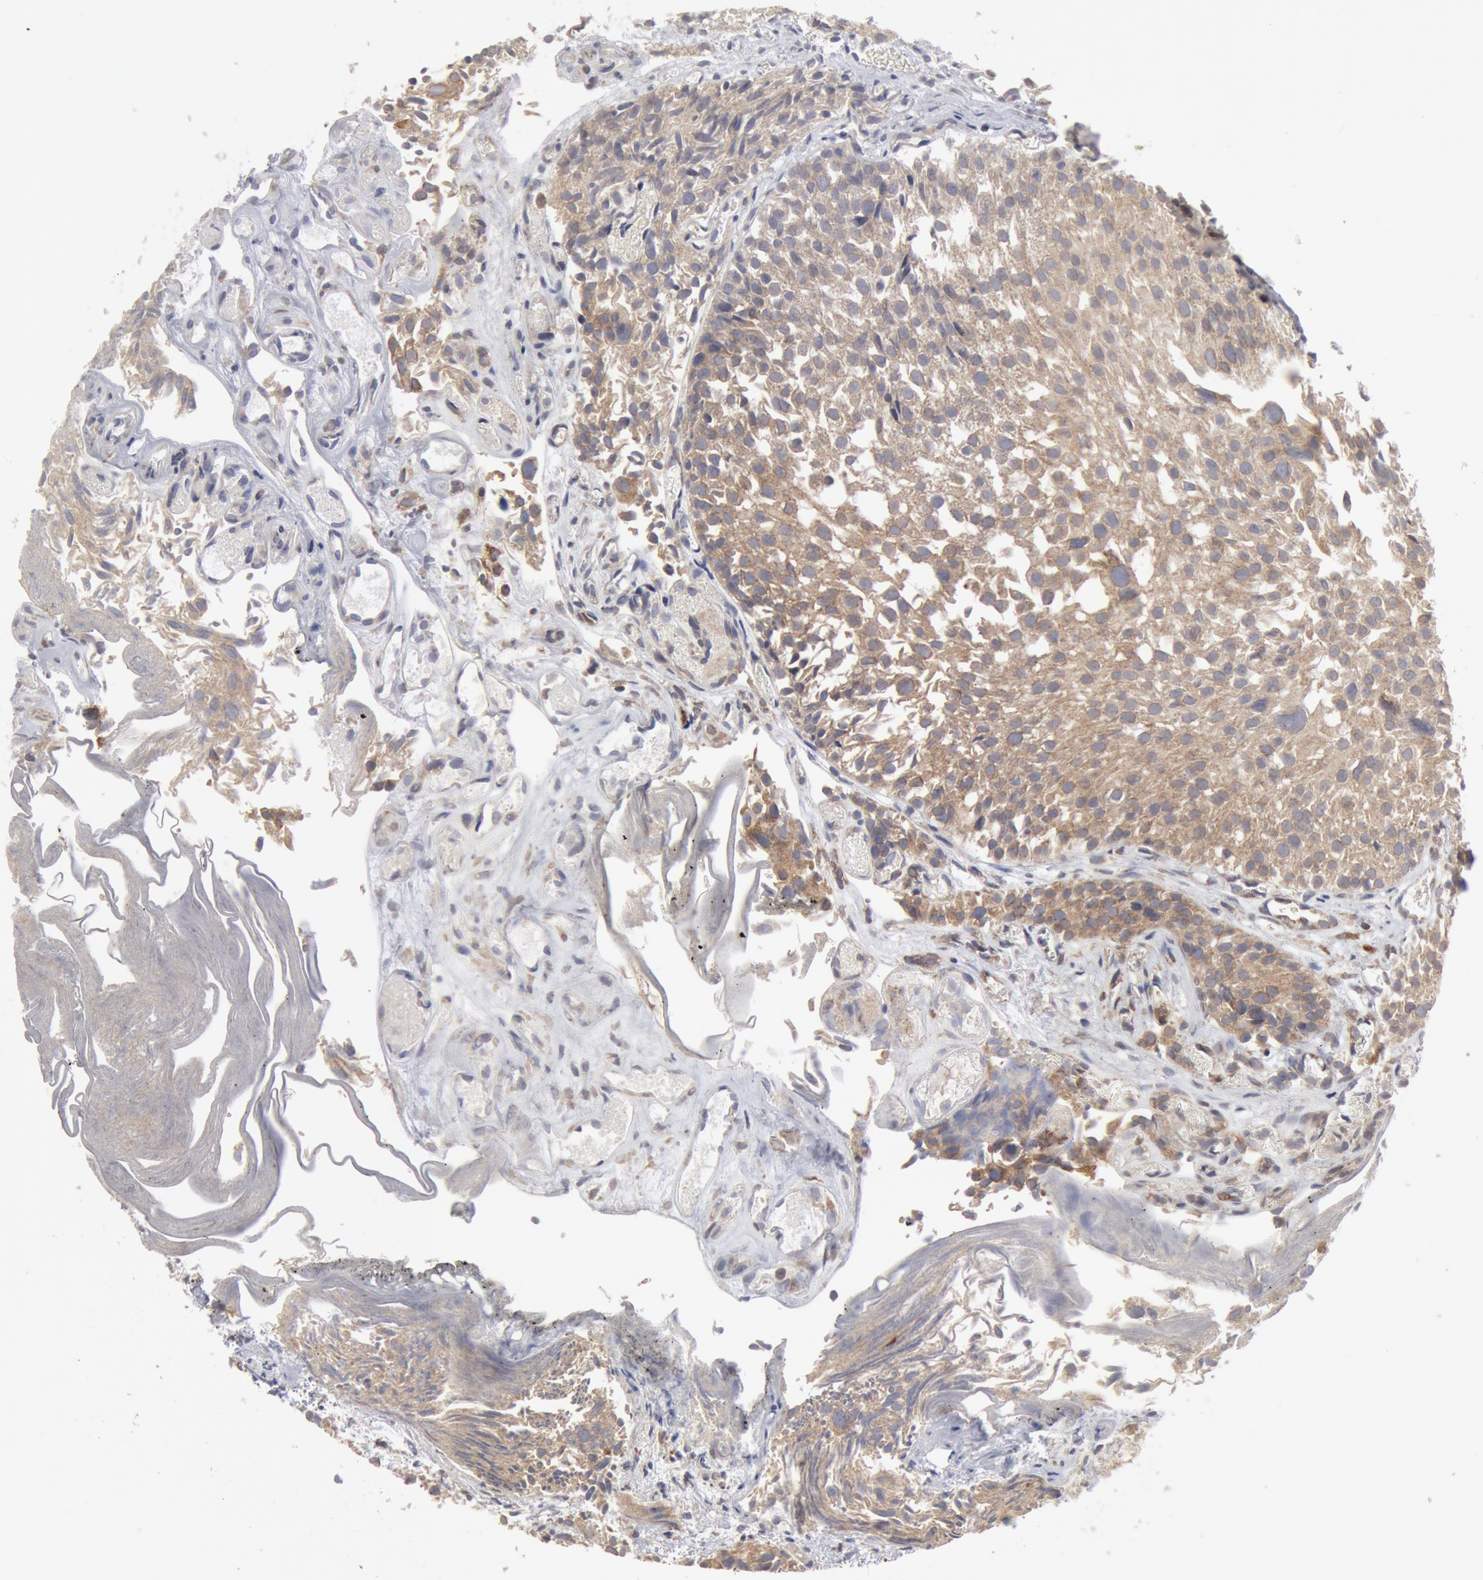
{"staining": {"intensity": "weak", "quantity": ">75%", "location": "cytoplasmic/membranous"}, "tissue": "urothelial cancer", "cell_type": "Tumor cells", "image_type": "cancer", "snomed": [{"axis": "morphology", "description": "Urothelial carcinoma, High grade"}, {"axis": "topography", "description": "Urinary bladder"}], "caption": "Protein expression by IHC demonstrates weak cytoplasmic/membranous staining in approximately >75% of tumor cells in urothelial cancer.", "gene": "OSBPL8", "patient": {"sex": "female", "age": 78}}